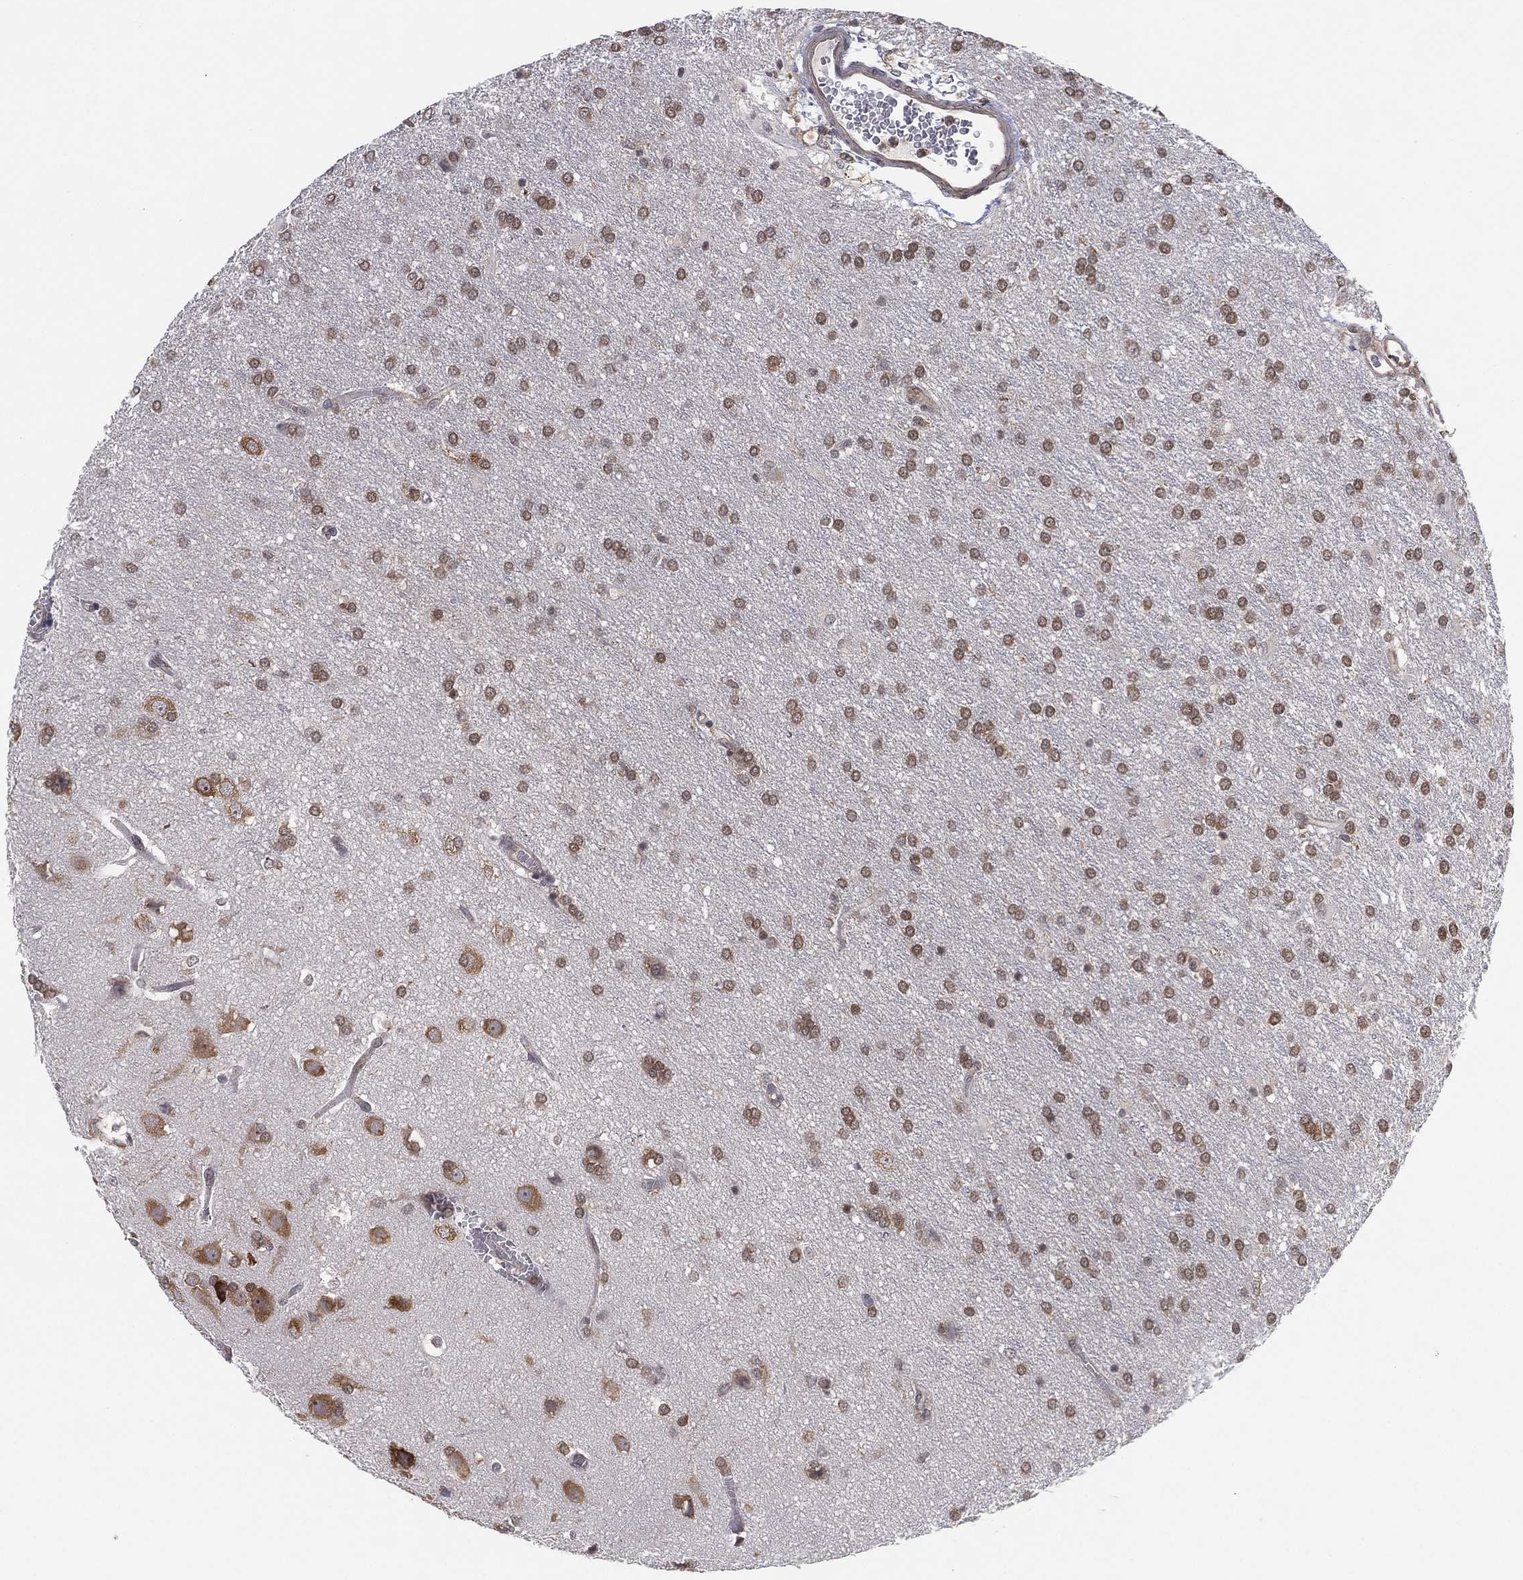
{"staining": {"intensity": "moderate", "quantity": ">75%", "location": "cytoplasmic/membranous,nuclear"}, "tissue": "glioma", "cell_type": "Tumor cells", "image_type": "cancer", "snomed": [{"axis": "morphology", "description": "Glioma, malignant, Low grade"}, {"axis": "topography", "description": "Brain"}], "caption": "The histopathology image displays a brown stain indicating the presence of a protein in the cytoplasmic/membranous and nuclear of tumor cells in malignant glioma (low-grade).", "gene": "TMTC4", "patient": {"sex": "female", "age": 32}}